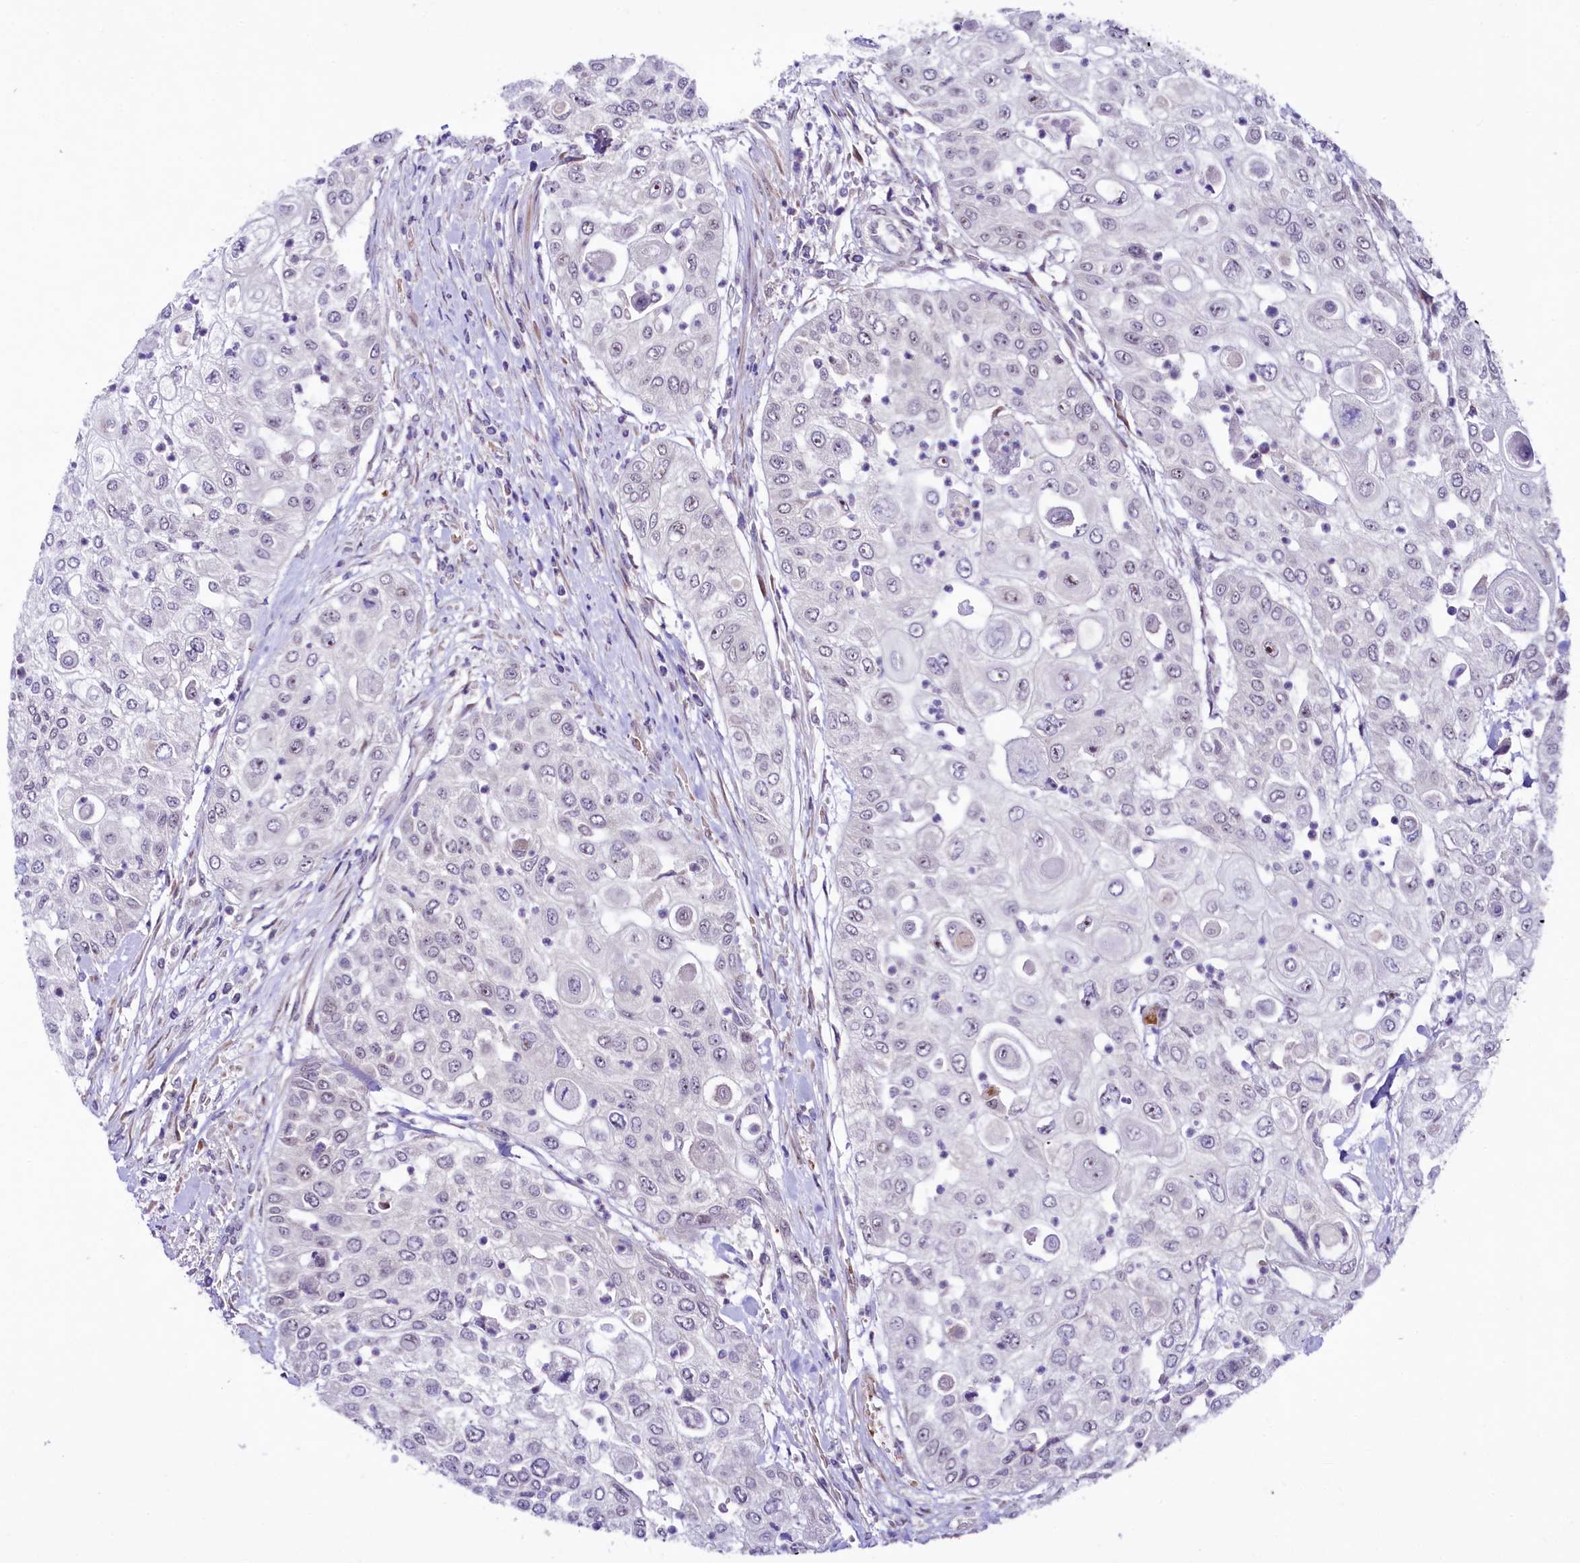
{"staining": {"intensity": "negative", "quantity": "none", "location": "none"}, "tissue": "urothelial cancer", "cell_type": "Tumor cells", "image_type": "cancer", "snomed": [{"axis": "morphology", "description": "Urothelial carcinoma, High grade"}, {"axis": "topography", "description": "Urinary bladder"}], "caption": "Immunohistochemistry of human urothelial cancer demonstrates no expression in tumor cells. (DAB (3,3'-diaminobenzidine) IHC visualized using brightfield microscopy, high magnification).", "gene": "LEUTX", "patient": {"sex": "female", "age": 79}}